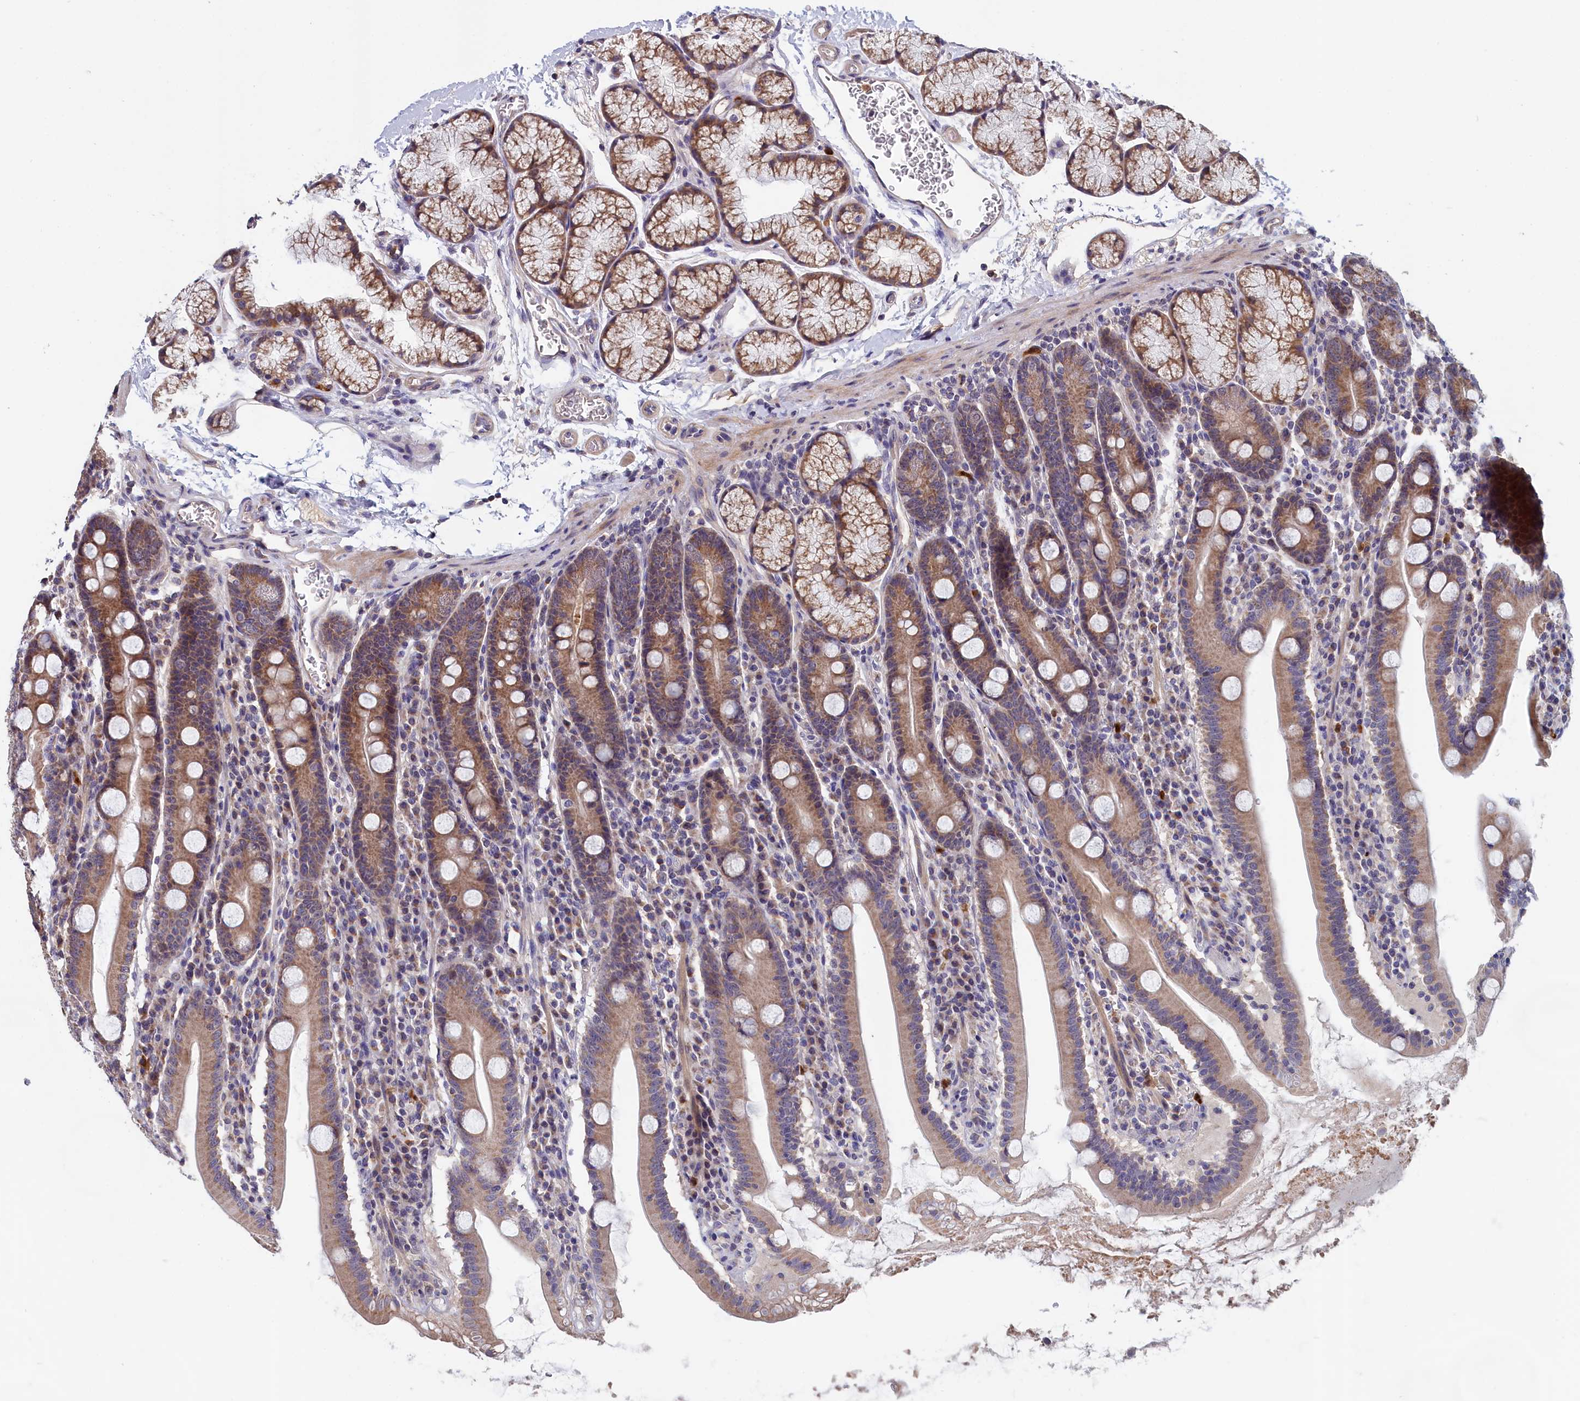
{"staining": {"intensity": "moderate", "quantity": ">75%", "location": "cytoplasmic/membranous"}, "tissue": "duodenum", "cell_type": "Glandular cells", "image_type": "normal", "snomed": [{"axis": "morphology", "description": "Normal tissue, NOS"}, {"axis": "topography", "description": "Duodenum"}], "caption": "This image reveals IHC staining of unremarkable human duodenum, with medium moderate cytoplasmic/membranous positivity in about >75% of glandular cells.", "gene": "EPB41L4B", "patient": {"sex": "male", "age": 35}}